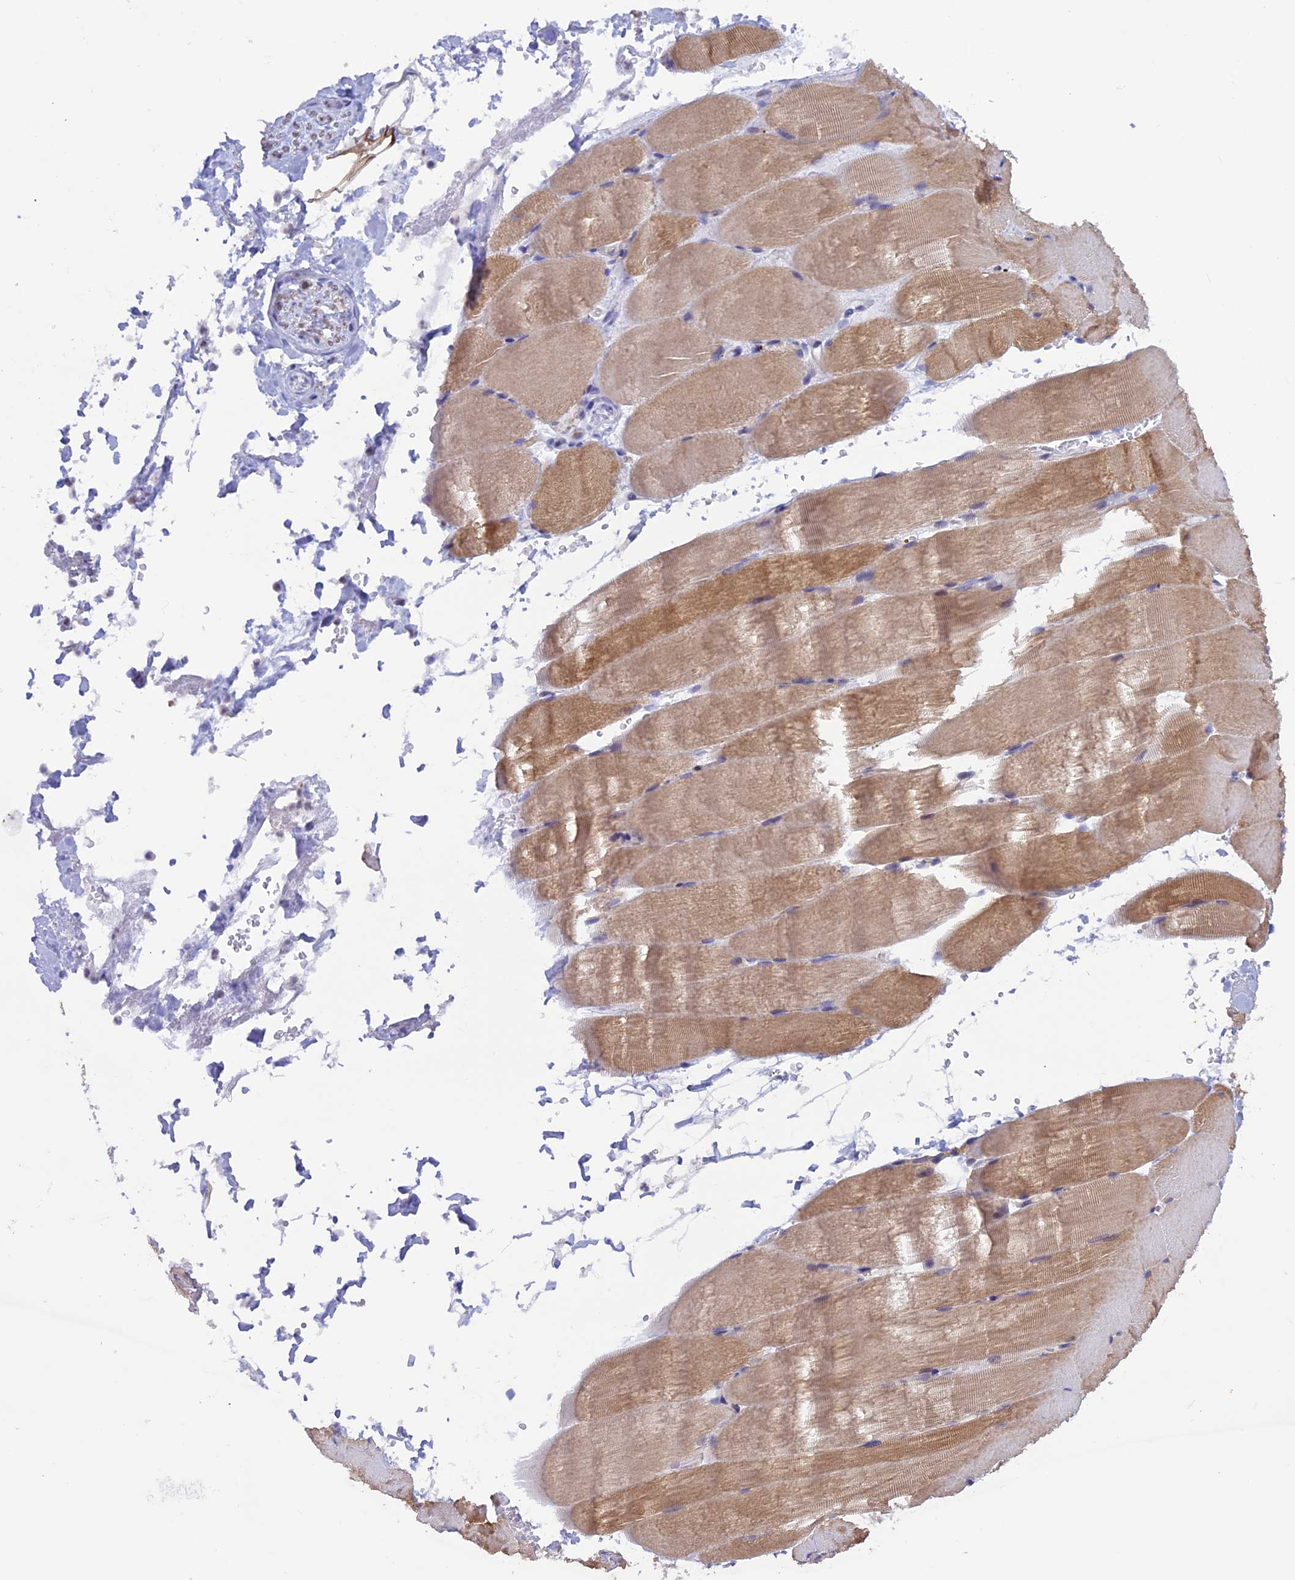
{"staining": {"intensity": "moderate", "quantity": "25%-75%", "location": "cytoplasmic/membranous"}, "tissue": "skeletal muscle", "cell_type": "Myocytes", "image_type": "normal", "snomed": [{"axis": "morphology", "description": "Normal tissue, NOS"}, {"axis": "topography", "description": "Skeletal muscle"}, {"axis": "topography", "description": "Parathyroid gland"}], "caption": "Myocytes show moderate cytoplasmic/membranous staining in approximately 25%-75% of cells in normal skeletal muscle.", "gene": "IGSF6", "patient": {"sex": "female", "age": 37}}